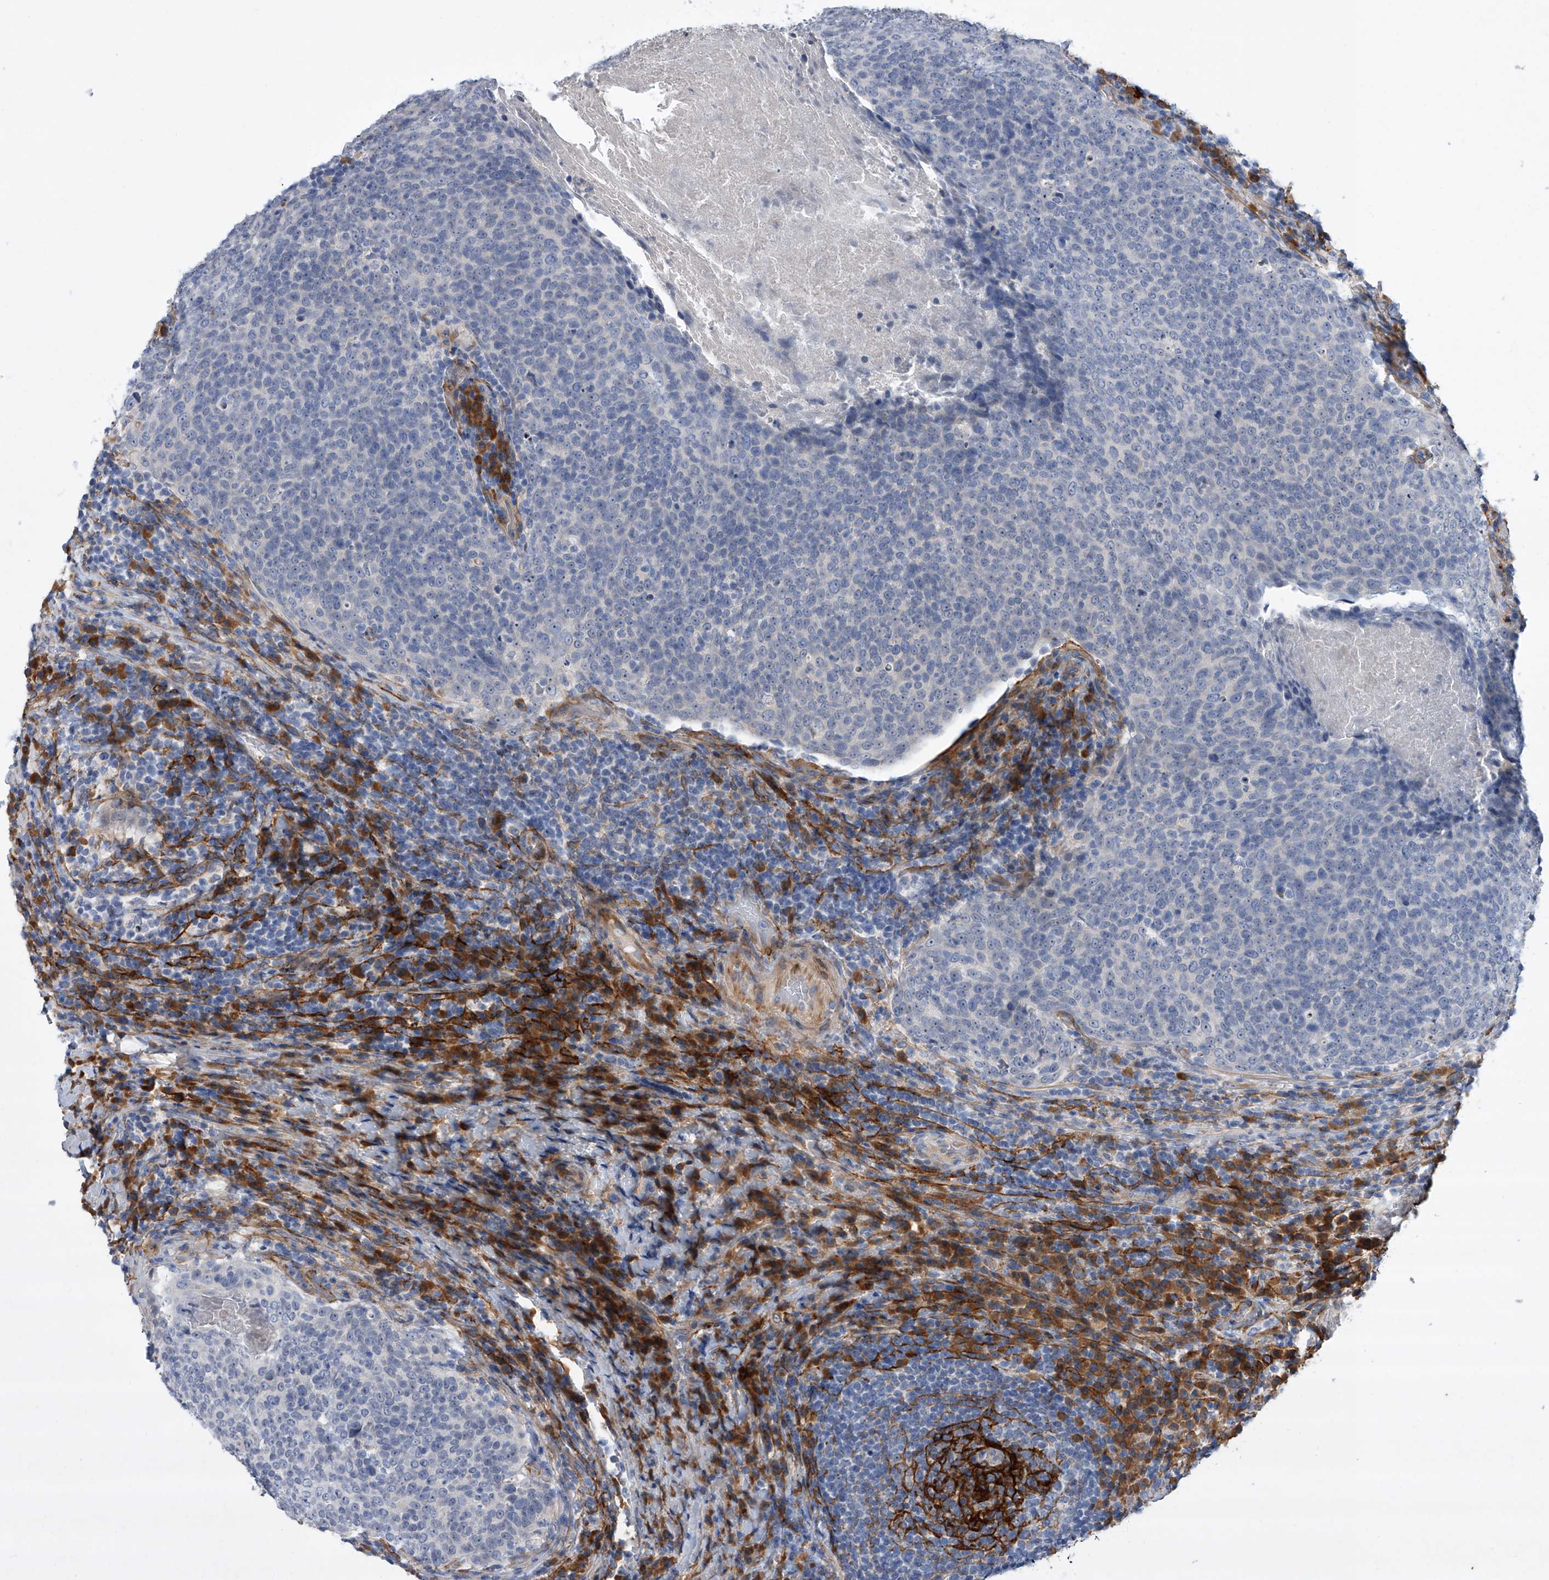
{"staining": {"intensity": "negative", "quantity": "none", "location": "none"}, "tissue": "head and neck cancer", "cell_type": "Tumor cells", "image_type": "cancer", "snomed": [{"axis": "morphology", "description": "Squamous cell carcinoma, NOS"}, {"axis": "morphology", "description": "Squamous cell carcinoma, metastatic, NOS"}, {"axis": "topography", "description": "Lymph node"}, {"axis": "topography", "description": "Head-Neck"}], "caption": "Immunohistochemistry image of head and neck cancer stained for a protein (brown), which displays no positivity in tumor cells.", "gene": "ALG14", "patient": {"sex": "male", "age": 62}}